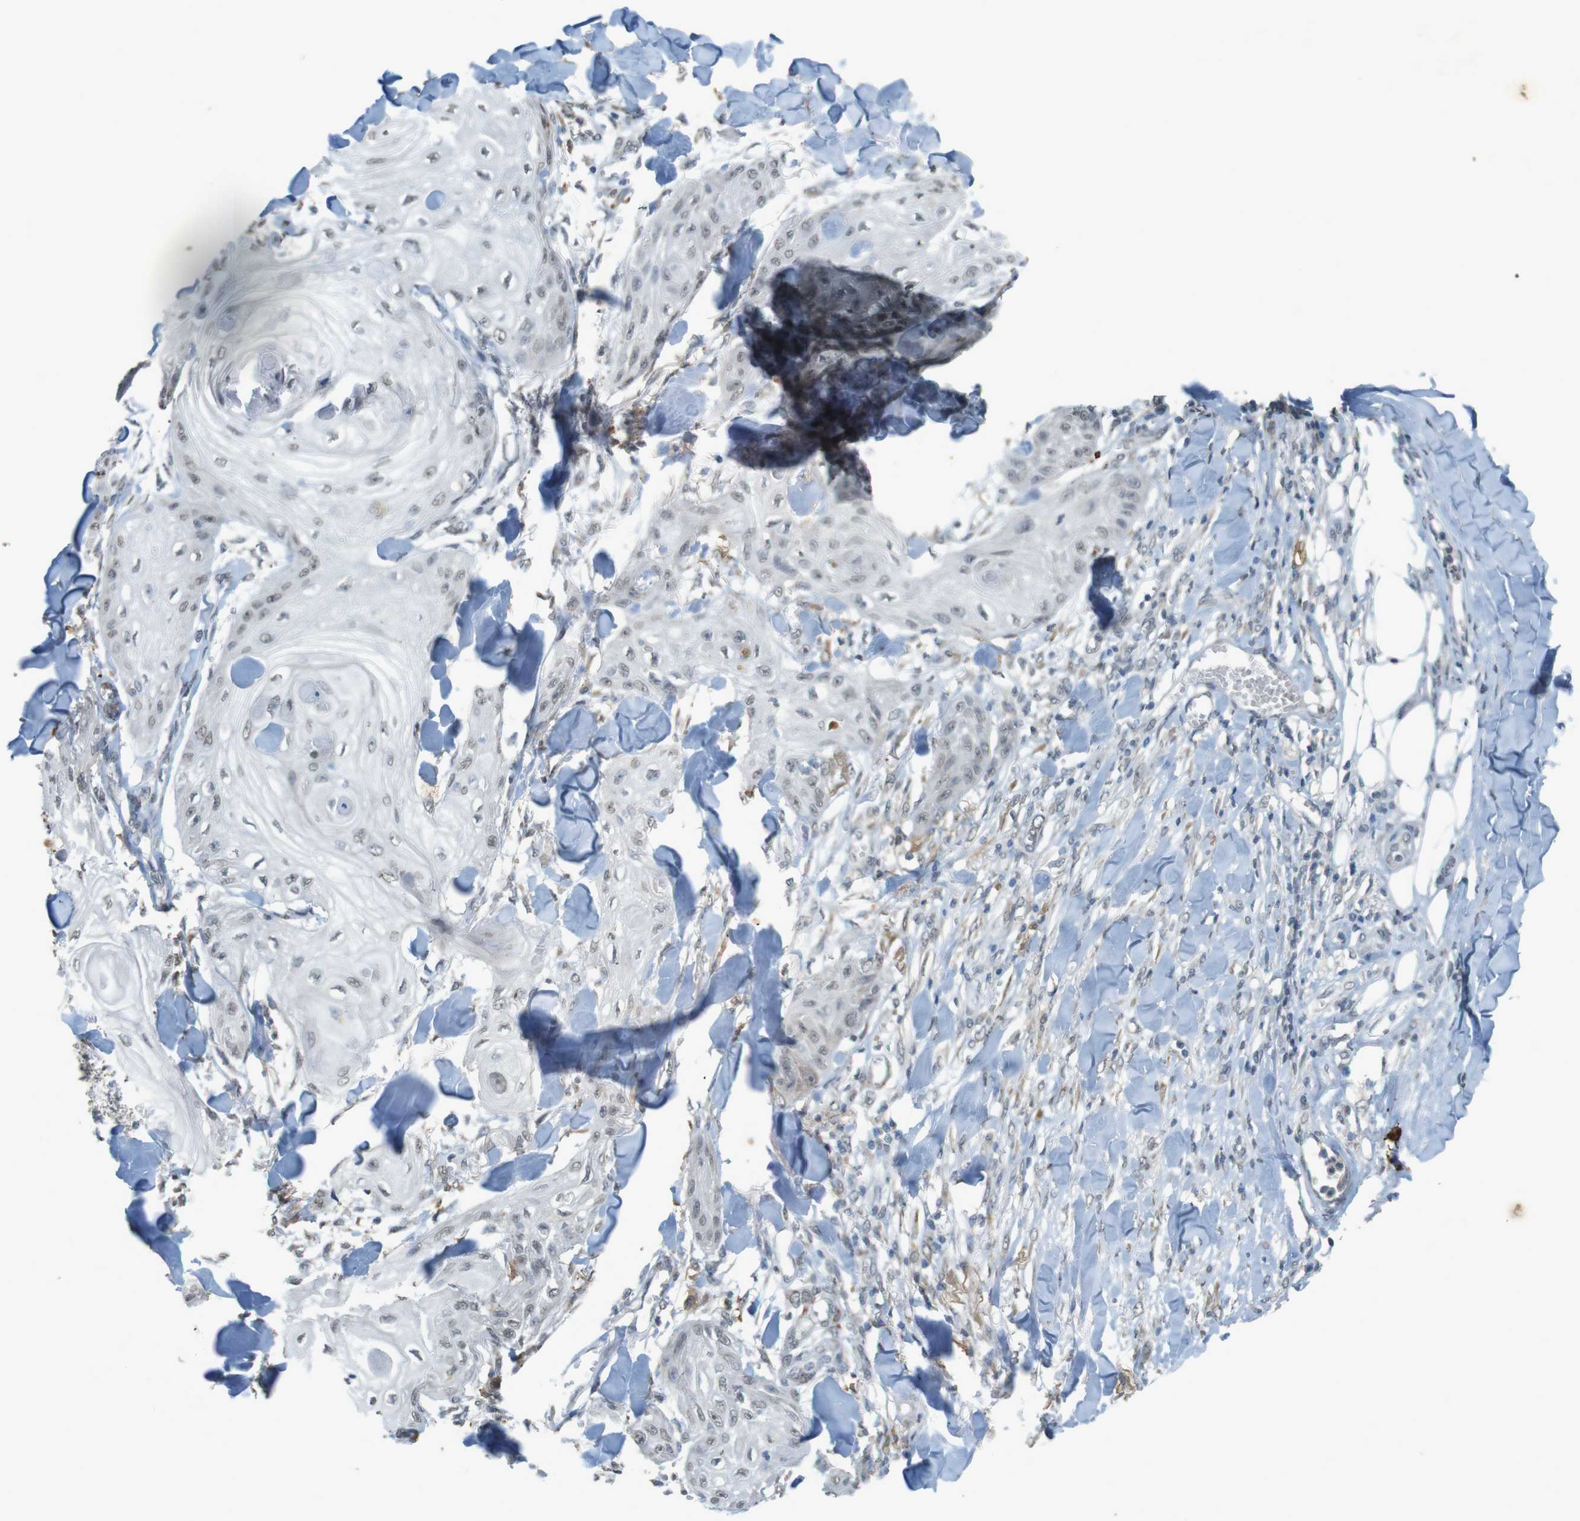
{"staining": {"intensity": "negative", "quantity": "none", "location": "none"}, "tissue": "skin cancer", "cell_type": "Tumor cells", "image_type": "cancer", "snomed": [{"axis": "morphology", "description": "Squamous cell carcinoma, NOS"}, {"axis": "topography", "description": "Skin"}], "caption": "Human skin cancer (squamous cell carcinoma) stained for a protein using IHC exhibits no expression in tumor cells.", "gene": "FZD10", "patient": {"sex": "male", "age": 74}}